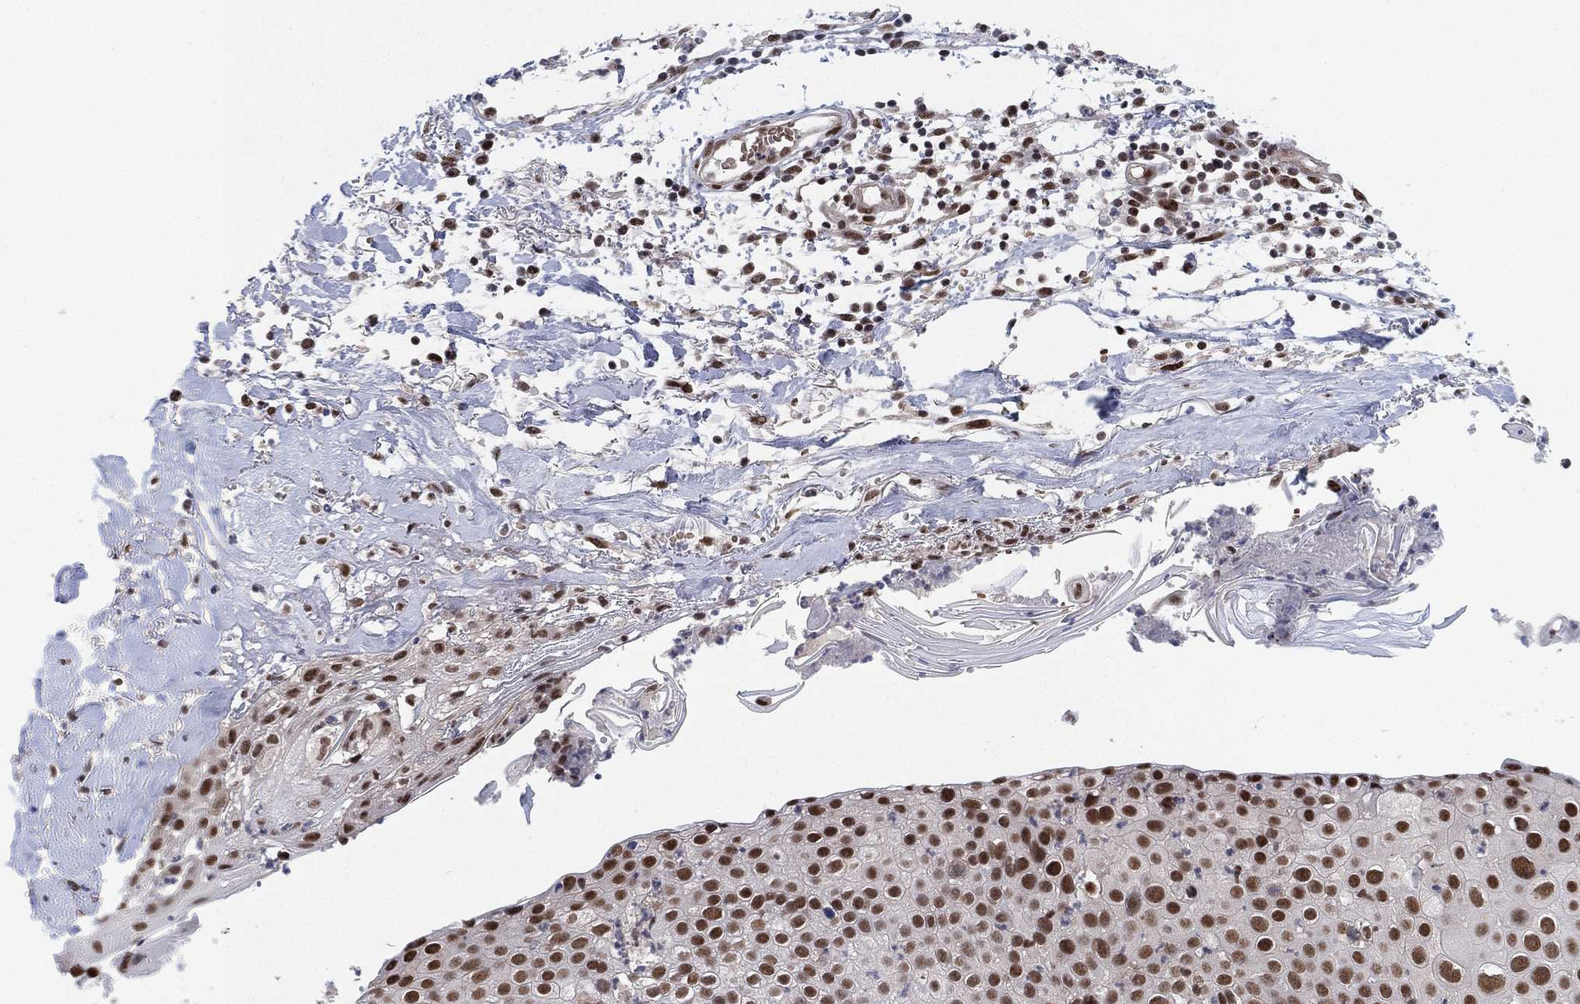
{"staining": {"intensity": "moderate", "quantity": "25%-75%", "location": "nuclear"}, "tissue": "skin cancer", "cell_type": "Tumor cells", "image_type": "cancer", "snomed": [{"axis": "morphology", "description": "Squamous cell carcinoma, NOS"}, {"axis": "topography", "description": "Skin"}], "caption": "Immunohistochemistry of human skin cancer (squamous cell carcinoma) reveals medium levels of moderate nuclear expression in approximately 25%-75% of tumor cells.", "gene": "DGCR8", "patient": {"sex": "male", "age": 71}}